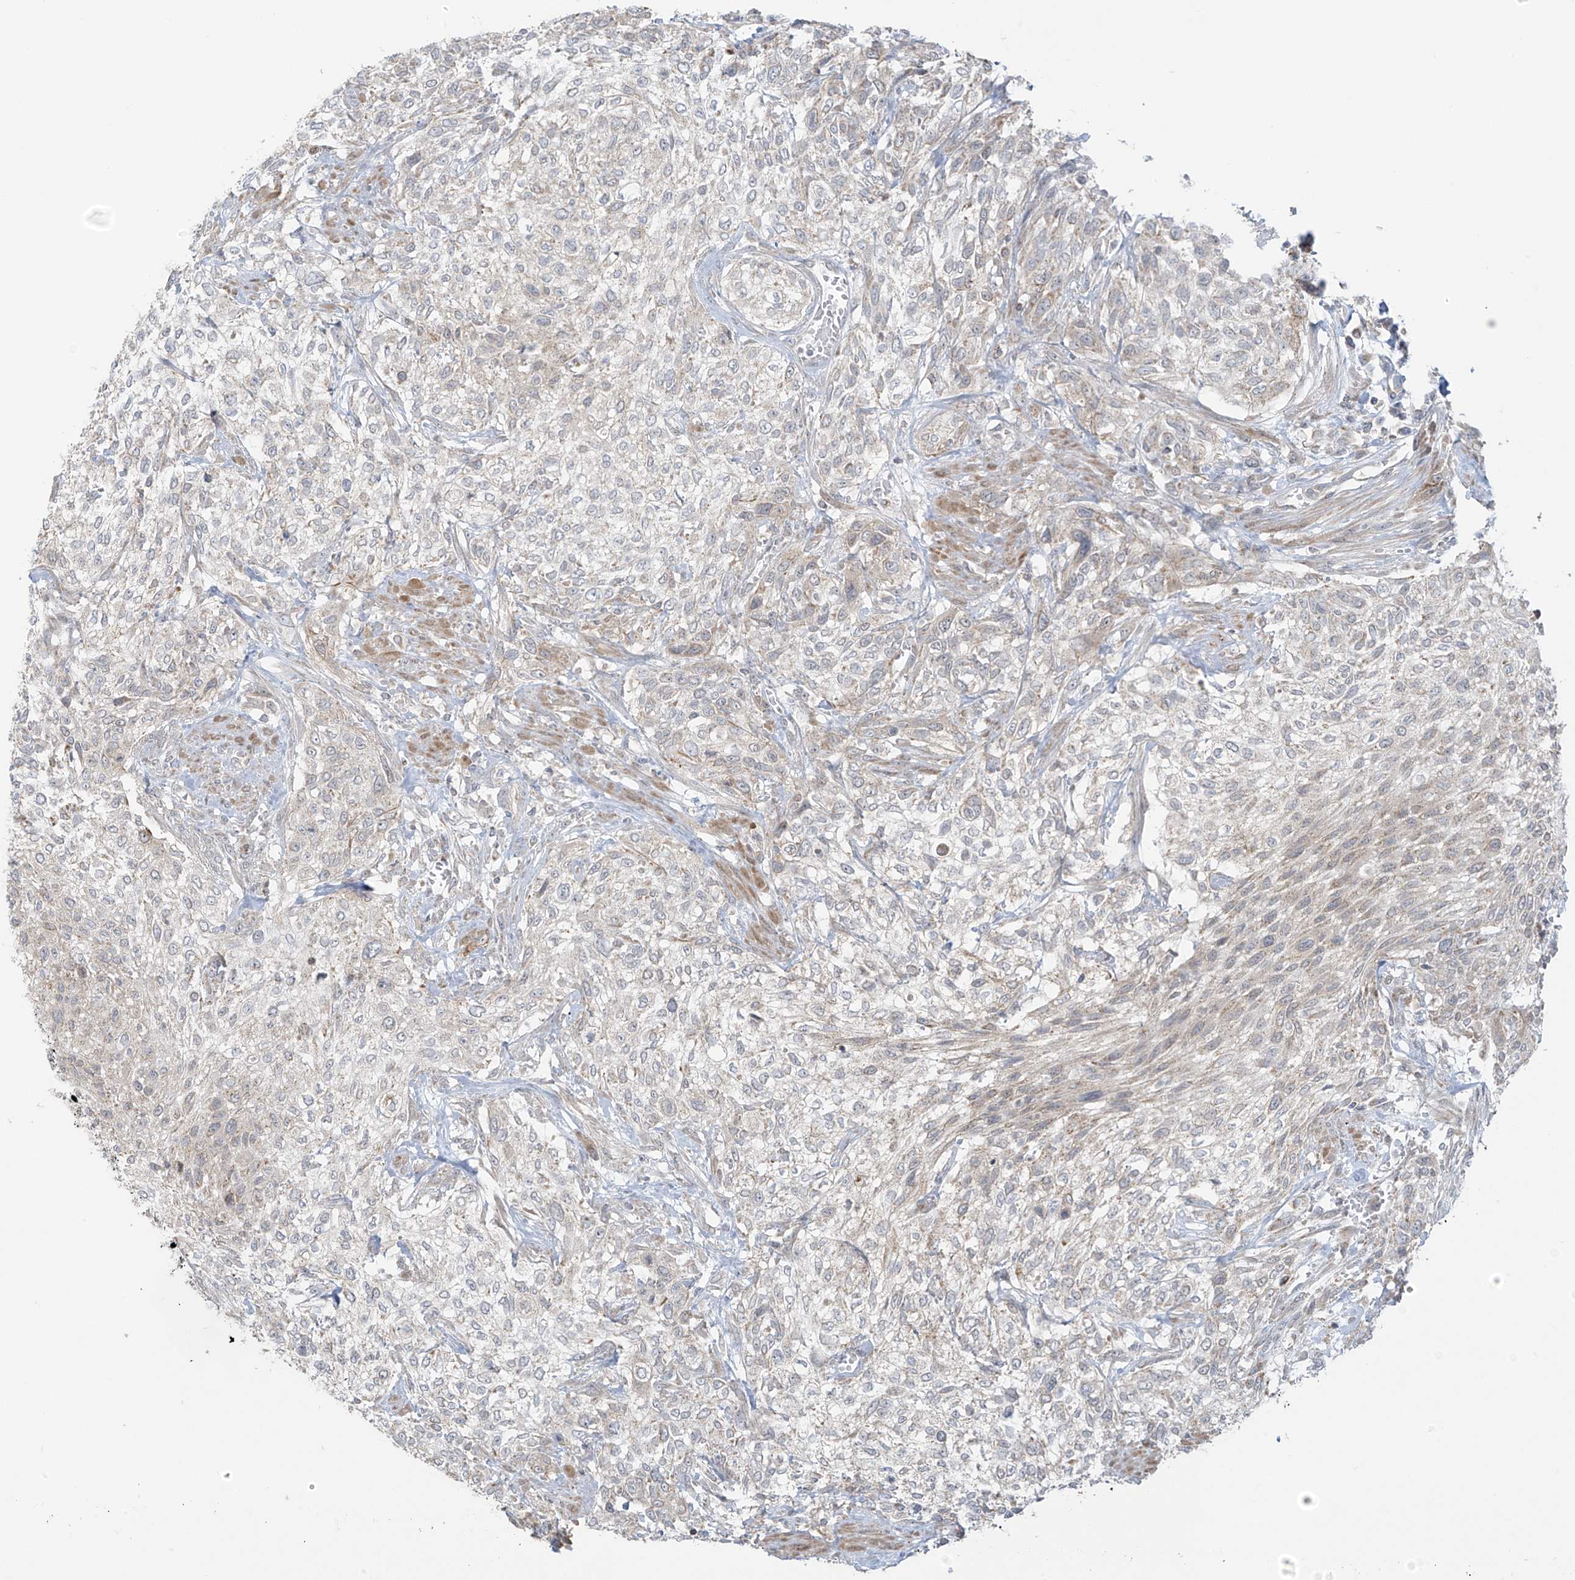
{"staining": {"intensity": "negative", "quantity": "none", "location": "none"}, "tissue": "urothelial cancer", "cell_type": "Tumor cells", "image_type": "cancer", "snomed": [{"axis": "morphology", "description": "Urothelial carcinoma, High grade"}, {"axis": "topography", "description": "Urinary bladder"}], "caption": "Protein analysis of urothelial carcinoma (high-grade) displays no significant positivity in tumor cells.", "gene": "HDDC2", "patient": {"sex": "male", "age": 35}}